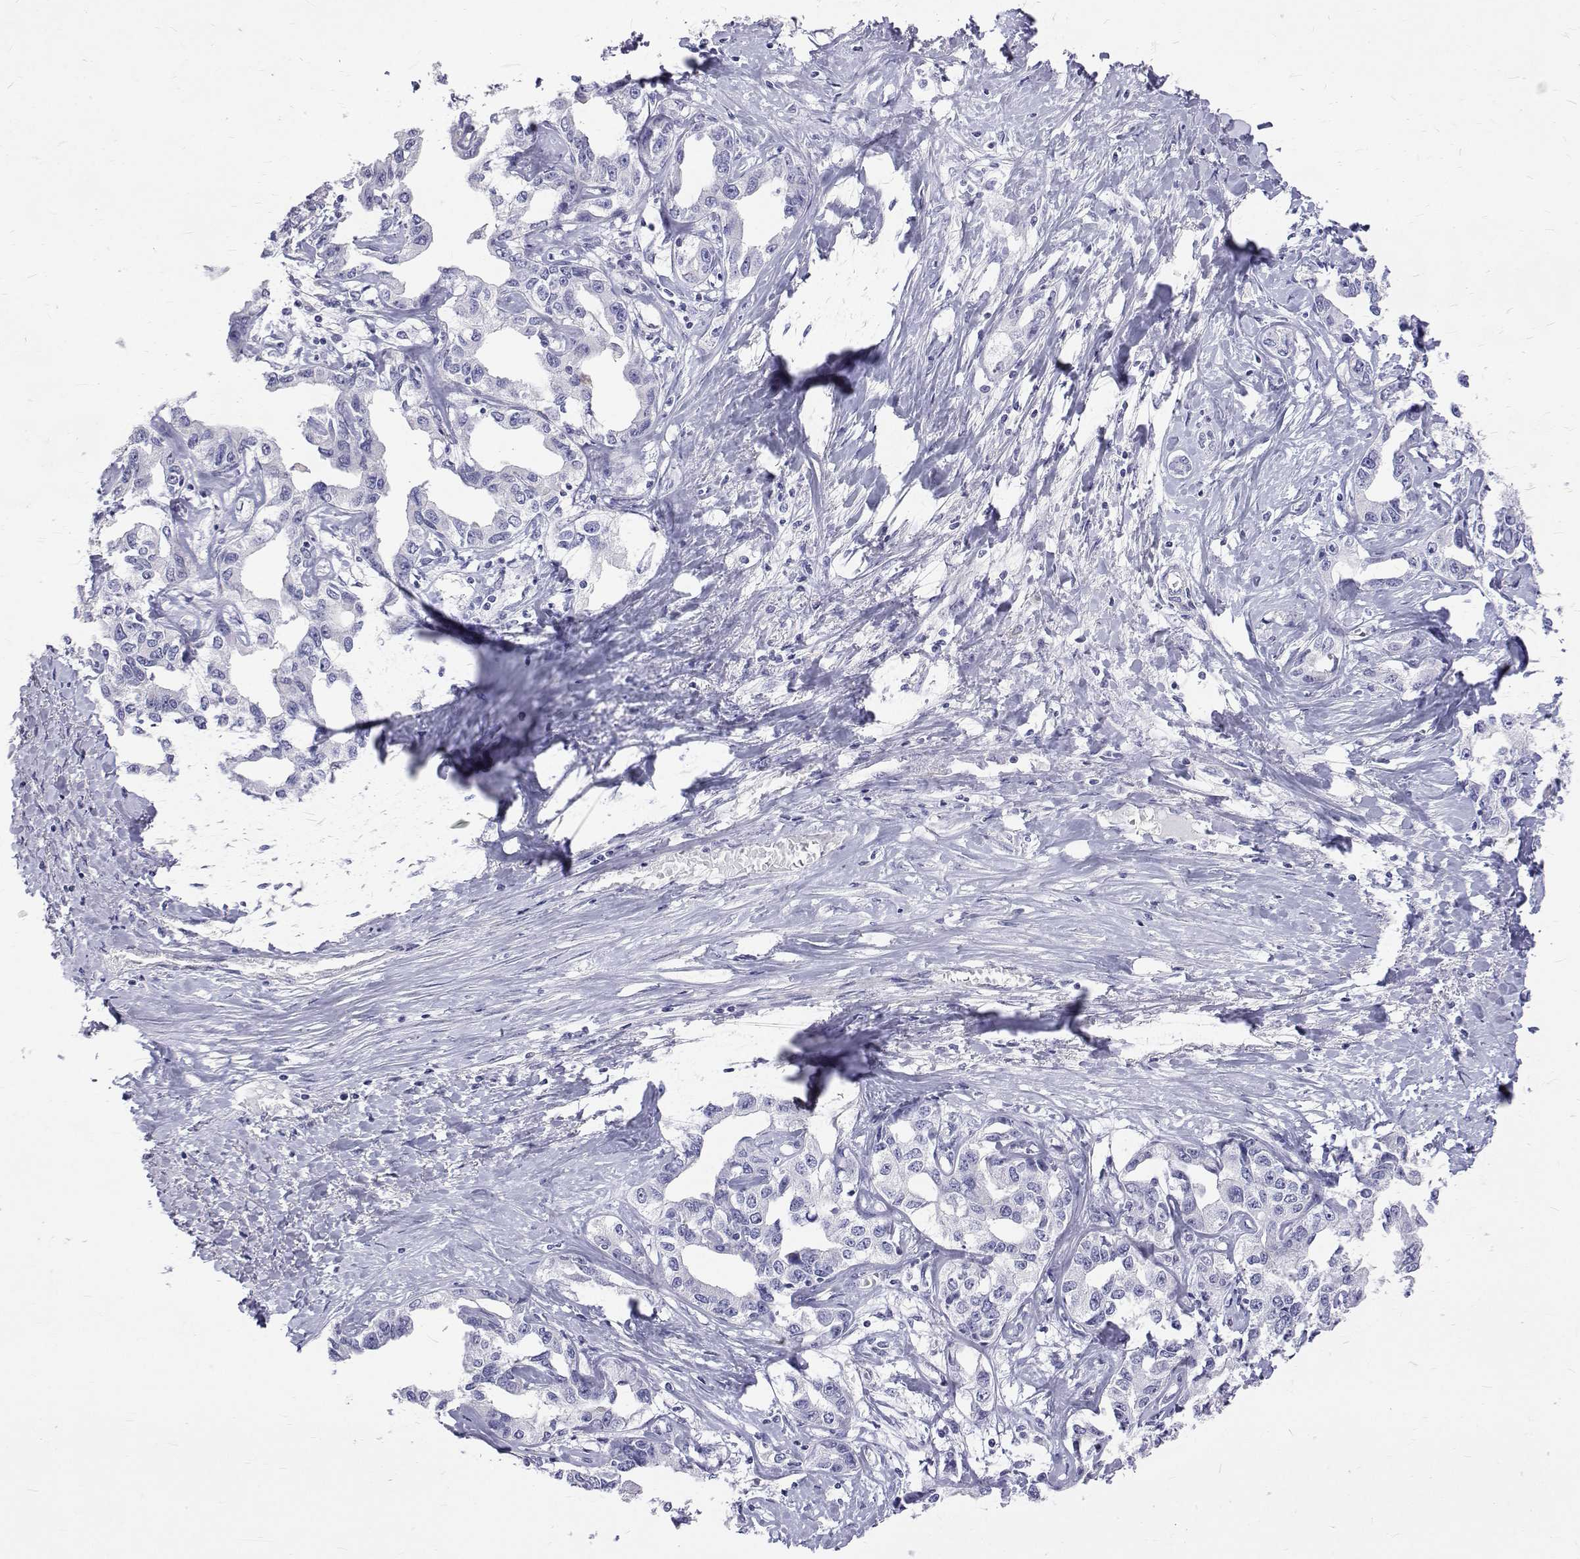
{"staining": {"intensity": "negative", "quantity": "none", "location": "none"}, "tissue": "liver cancer", "cell_type": "Tumor cells", "image_type": "cancer", "snomed": [{"axis": "morphology", "description": "Cholangiocarcinoma"}, {"axis": "topography", "description": "Liver"}], "caption": "IHC of human liver cholangiocarcinoma demonstrates no expression in tumor cells. (Immunohistochemistry, brightfield microscopy, high magnification).", "gene": "OPRPN", "patient": {"sex": "male", "age": 59}}